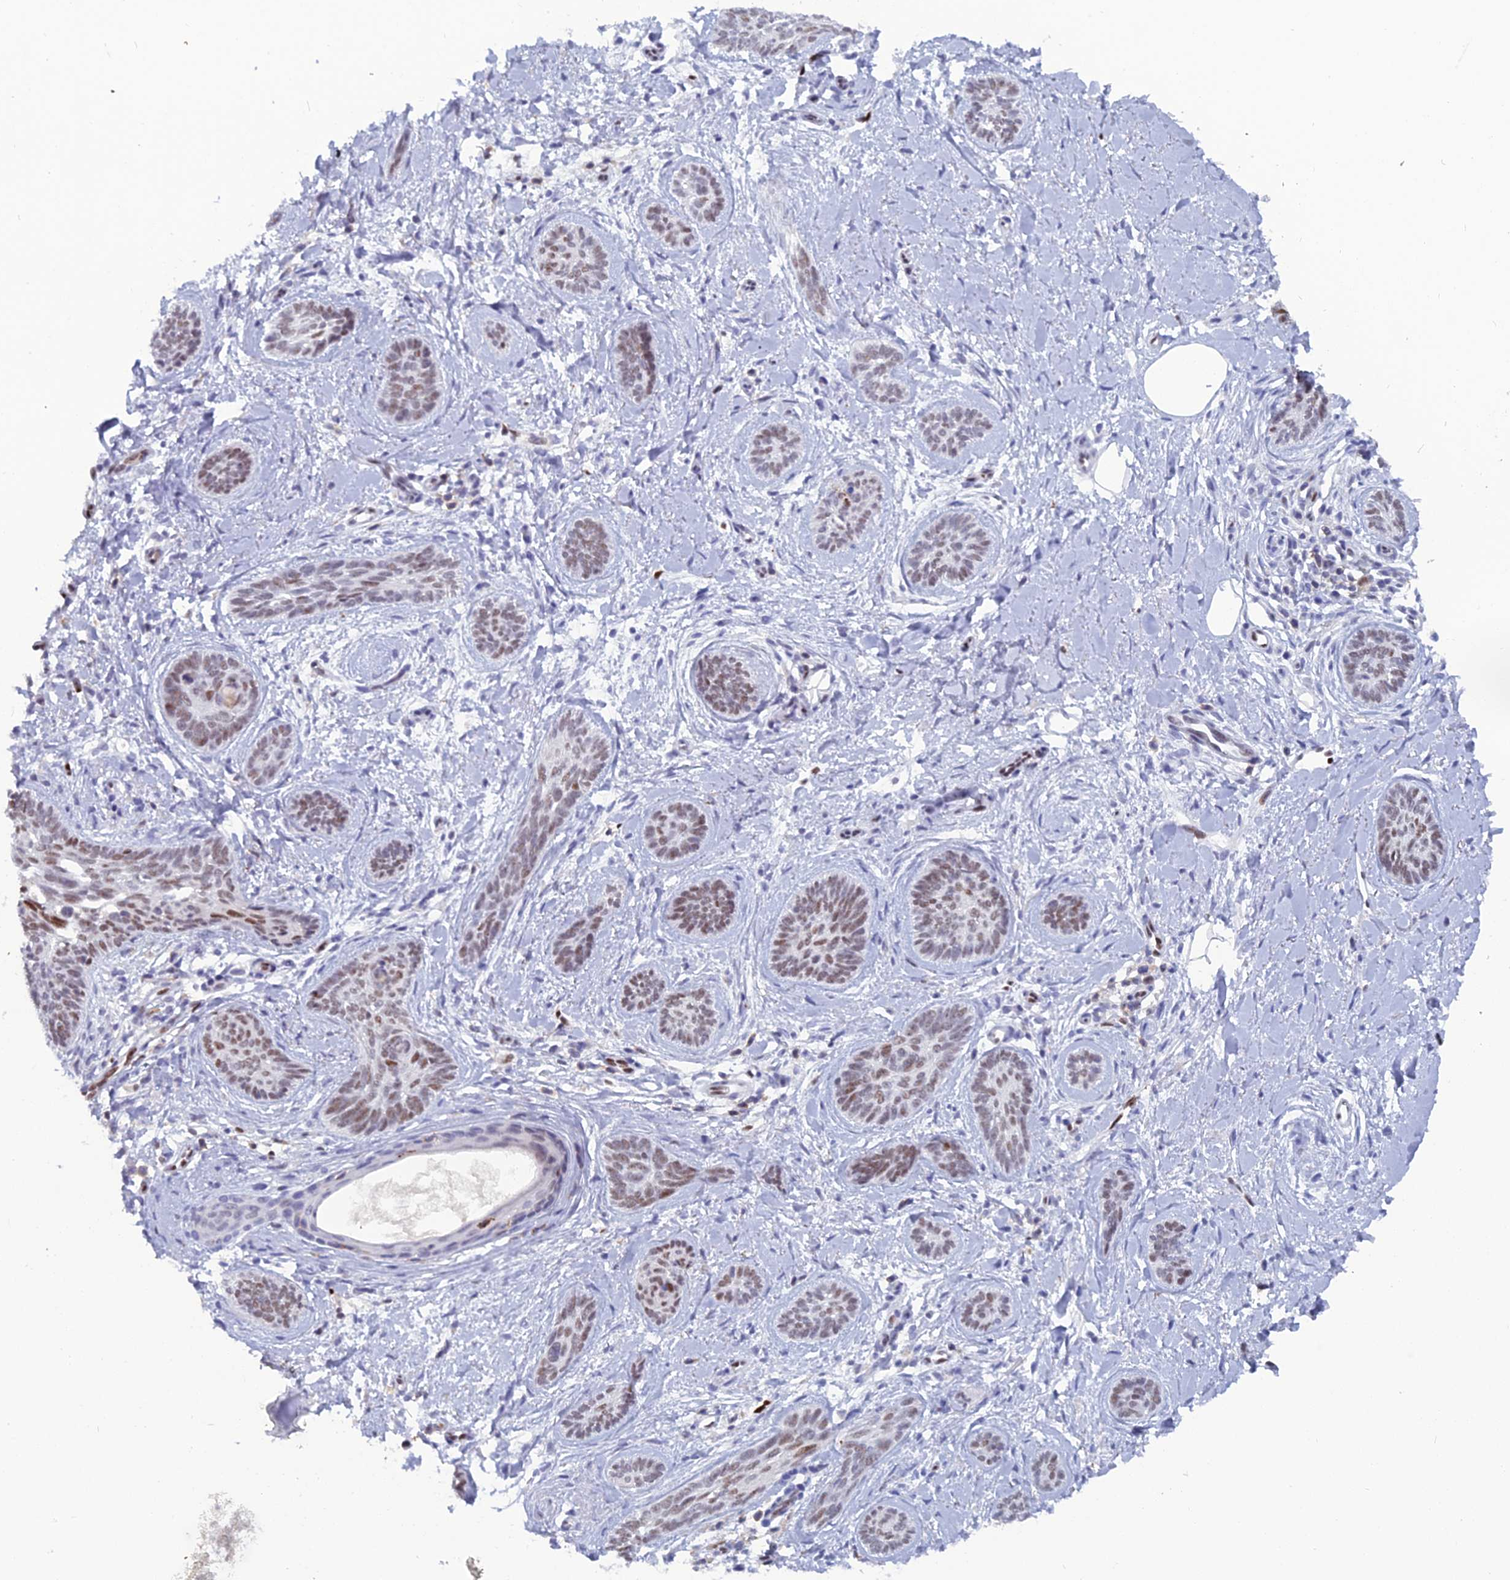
{"staining": {"intensity": "weak", "quantity": ">75%", "location": "nuclear"}, "tissue": "skin cancer", "cell_type": "Tumor cells", "image_type": "cancer", "snomed": [{"axis": "morphology", "description": "Basal cell carcinoma"}, {"axis": "topography", "description": "Skin"}], "caption": "Immunohistochemical staining of human skin basal cell carcinoma demonstrates weak nuclear protein staining in approximately >75% of tumor cells.", "gene": "NOL4L", "patient": {"sex": "female", "age": 81}}